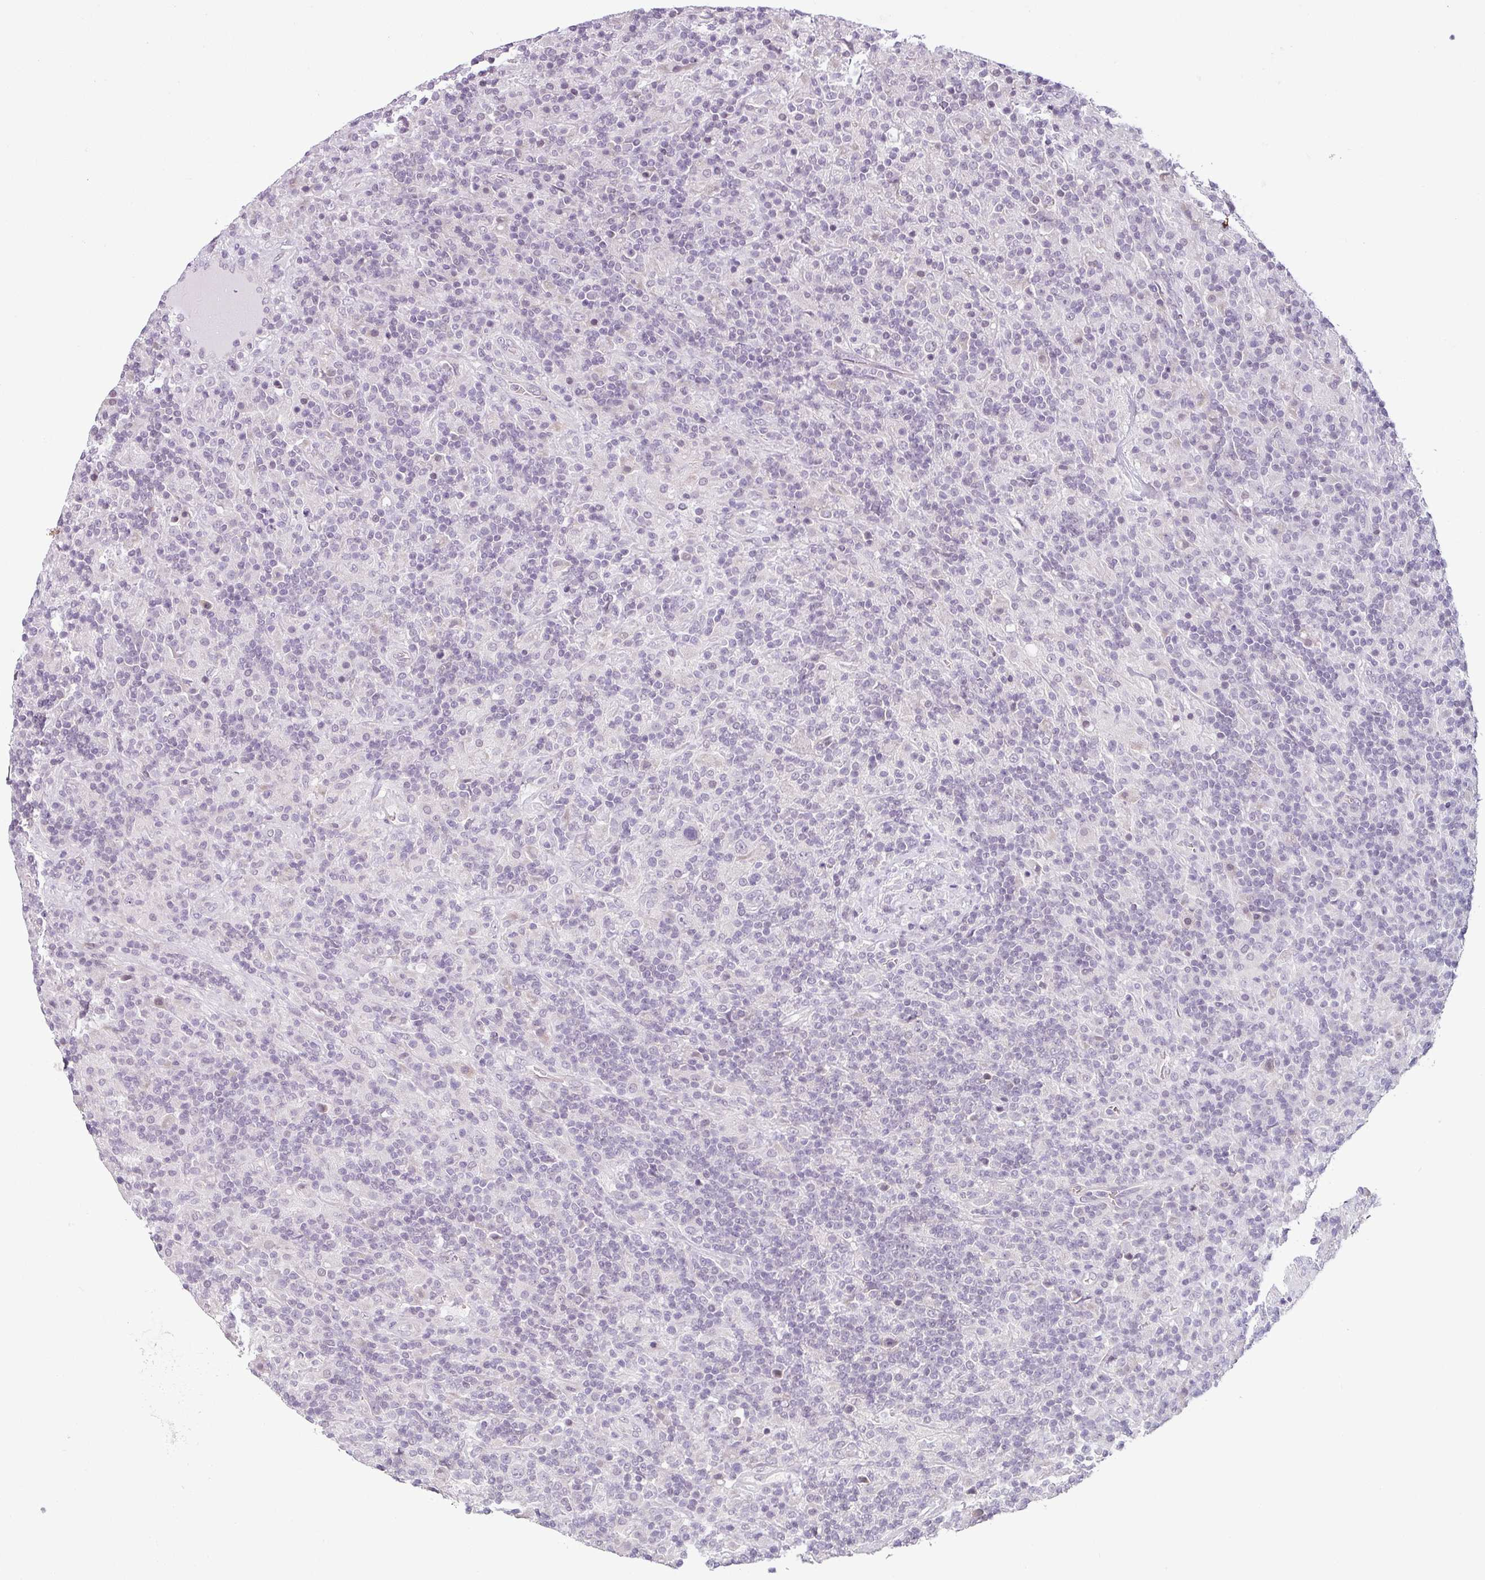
{"staining": {"intensity": "negative", "quantity": "none", "location": "none"}, "tissue": "lymphoma", "cell_type": "Tumor cells", "image_type": "cancer", "snomed": [{"axis": "morphology", "description": "Hodgkin's disease, NOS"}, {"axis": "topography", "description": "Lymph node"}], "caption": "This is an IHC histopathology image of human Hodgkin's disease. There is no positivity in tumor cells.", "gene": "OR52D1", "patient": {"sex": "male", "age": 70}}